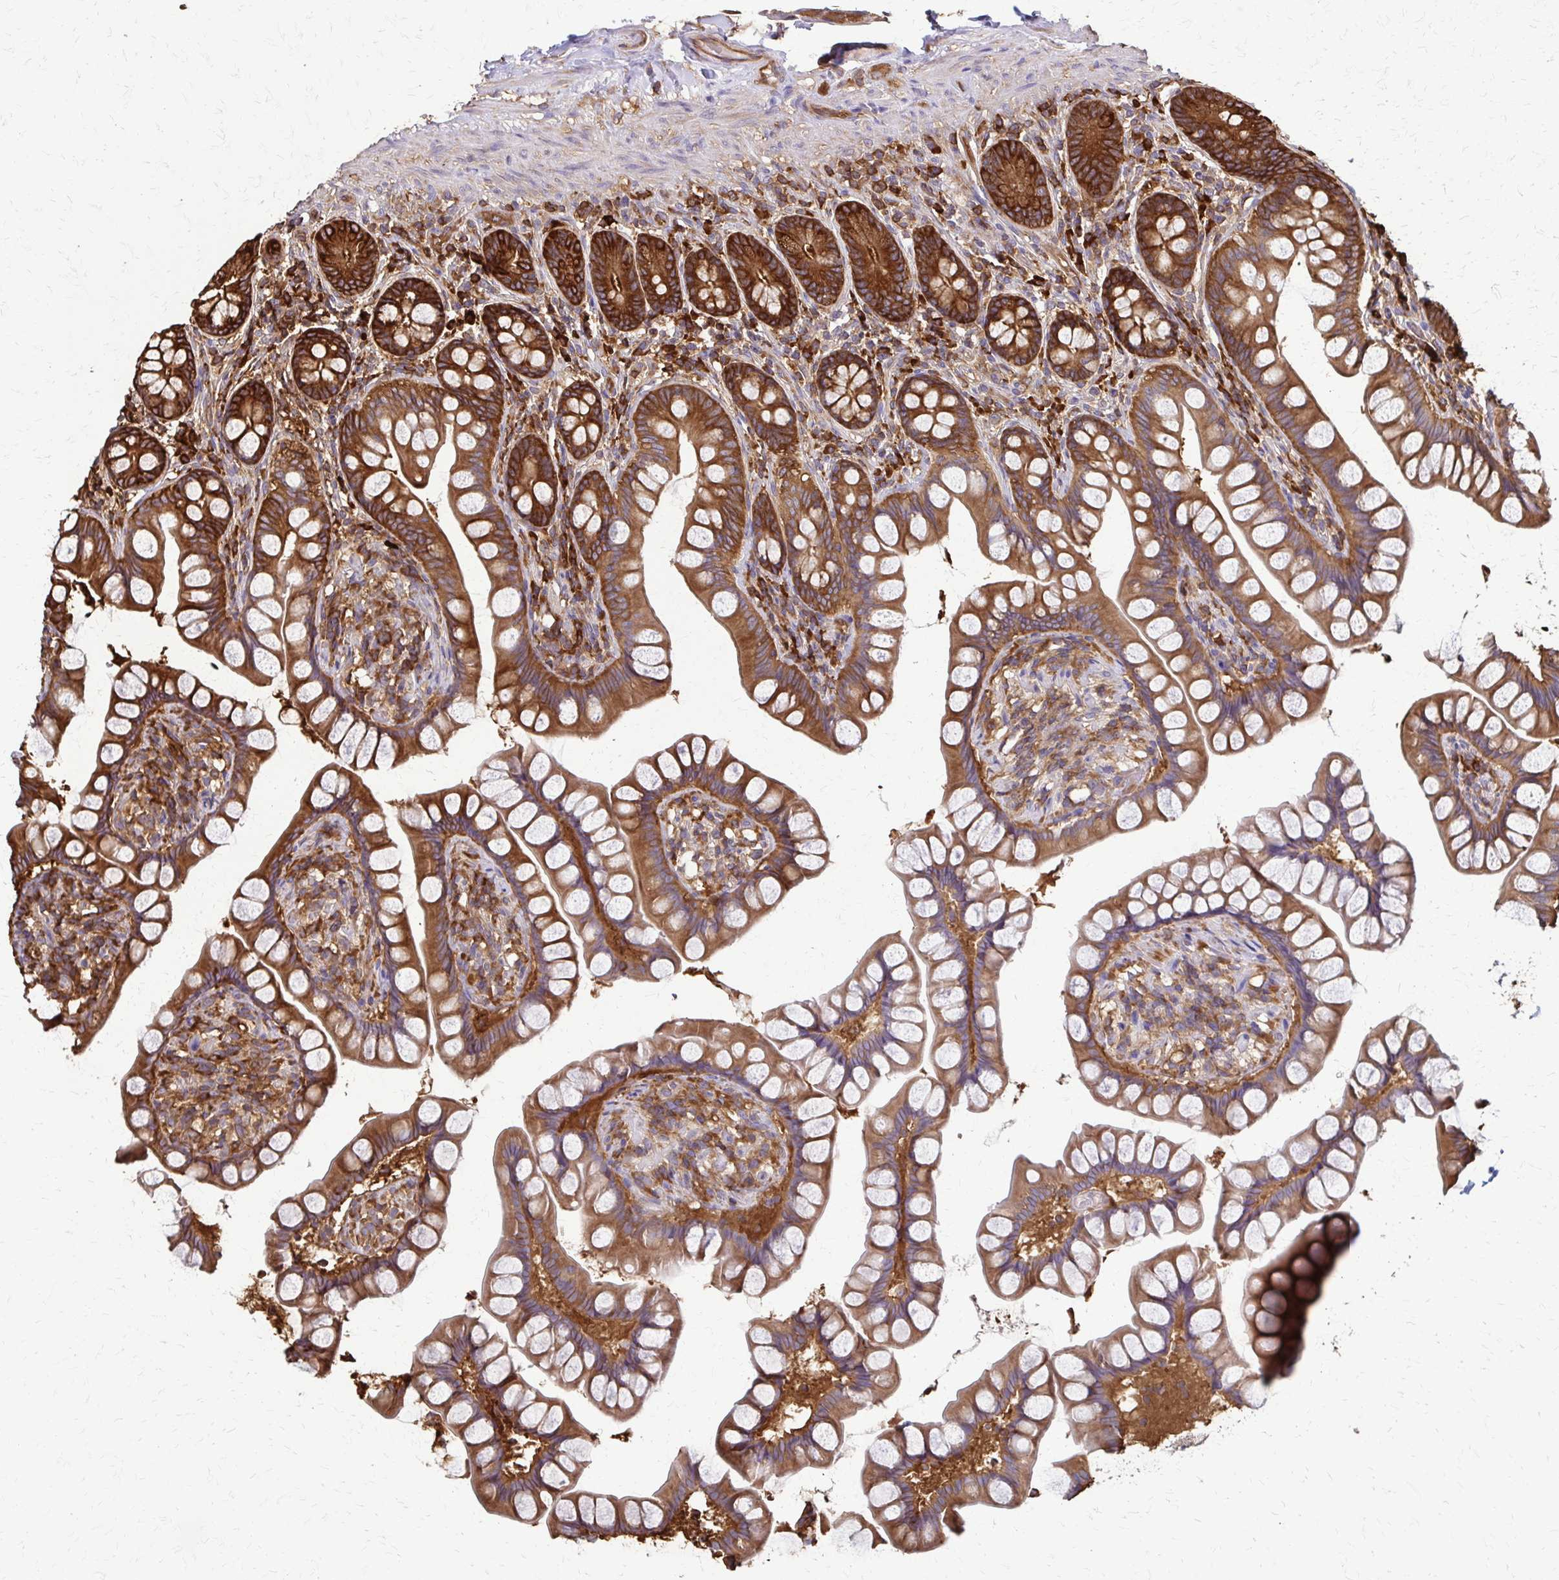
{"staining": {"intensity": "strong", "quantity": ">75%", "location": "cytoplasmic/membranous"}, "tissue": "small intestine", "cell_type": "Glandular cells", "image_type": "normal", "snomed": [{"axis": "morphology", "description": "Normal tissue, NOS"}, {"axis": "topography", "description": "Small intestine"}], "caption": "This image shows IHC staining of benign human small intestine, with high strong cytoplasmic/membranous expression in about >75% of glandular cells.", "gene": "EEF2", "patient": {"sex": "male", "age": 70}}